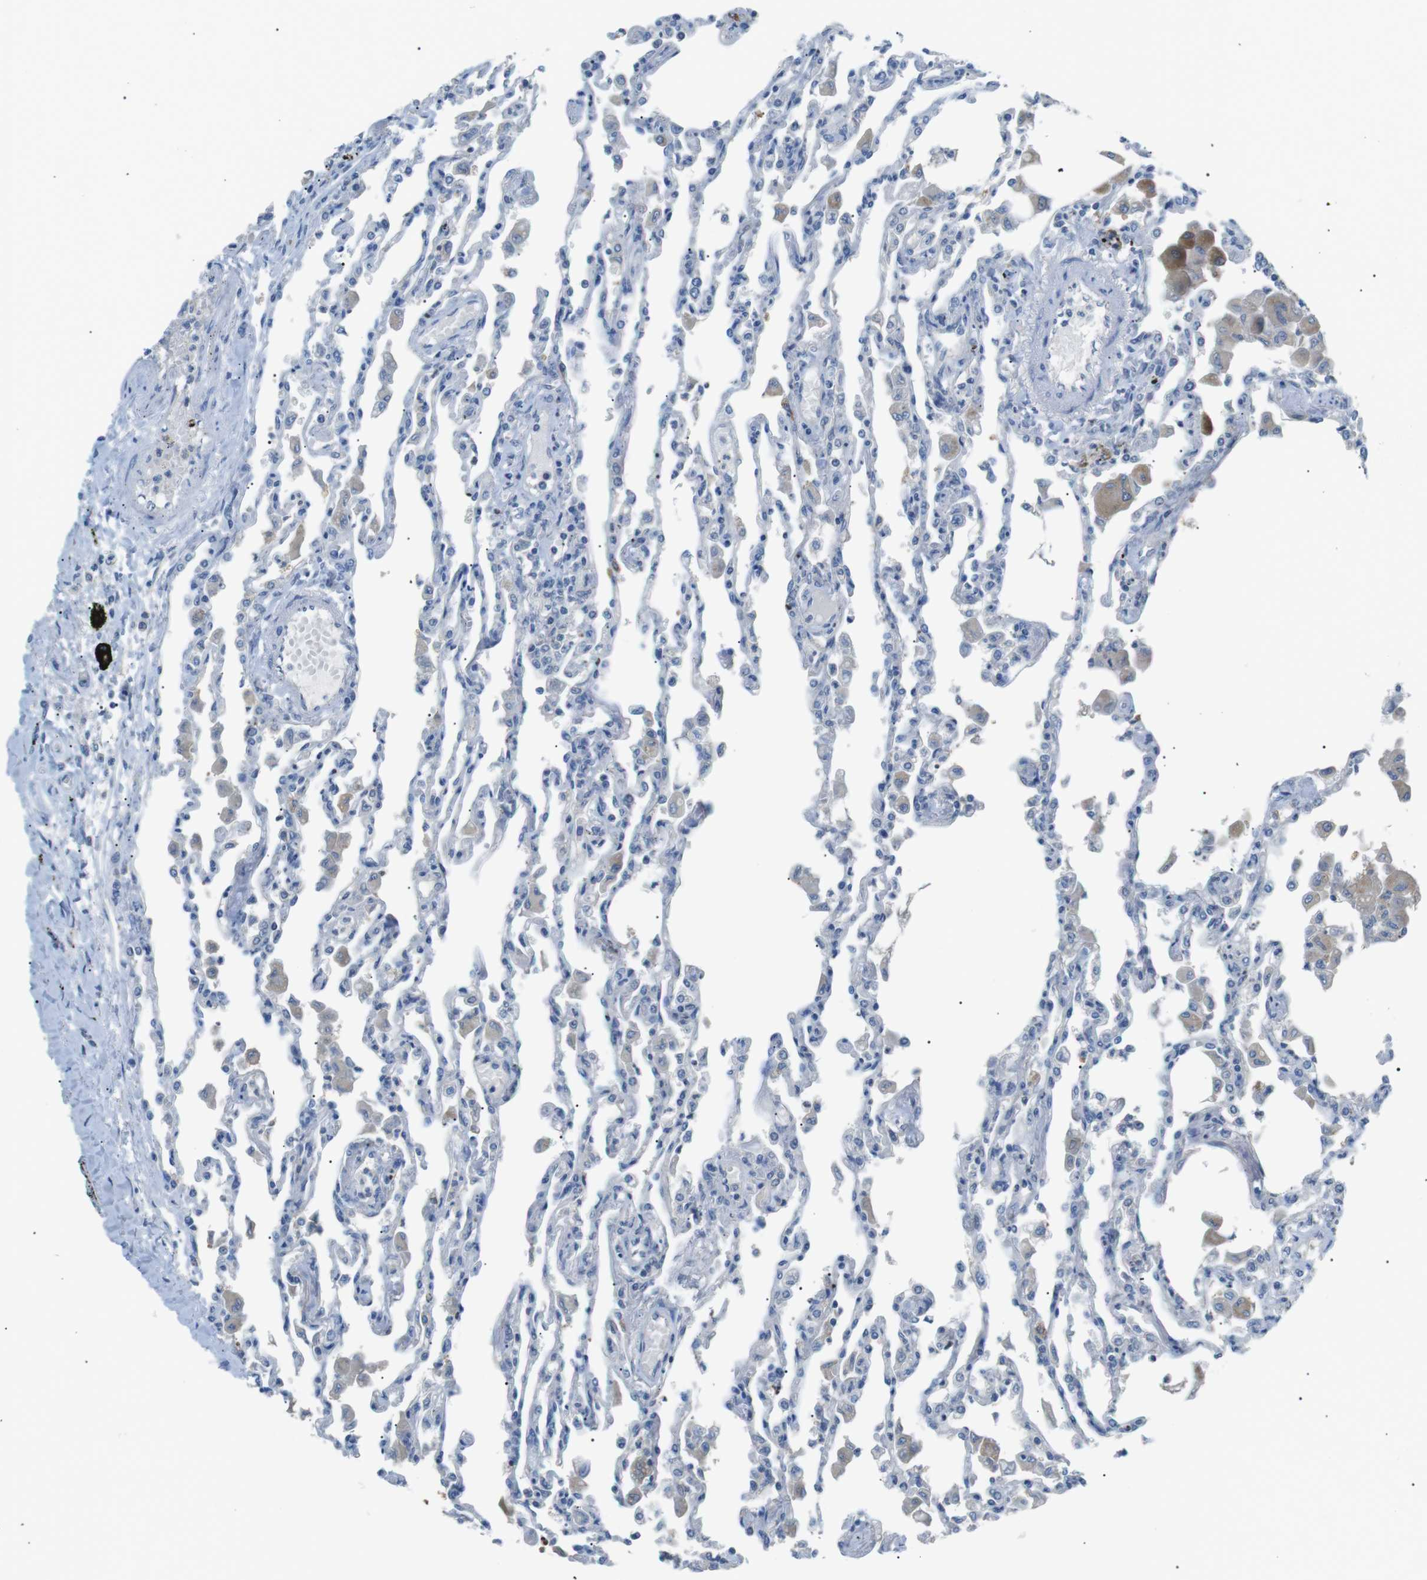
{"staining": {"intensity": "negative", "quantity": "none", "location": "none"}, "tissue": "lung", "cell_type": "Alveolar cells", "image_type": "normal", "snomed": [{"axis": "morphology", "description": "Normal tissue, NOS"}, {"axis": "topography", "description": "Bronchus"}, {"axis": "topography", "description": "Lung"}], "caption": "There is no significant staining in alveolar cells of lung. (Brightfield microscopy of DAB IHC at high magnification).", "gene": "CDH26", "patient": {"sex": "female", "age": 49}}